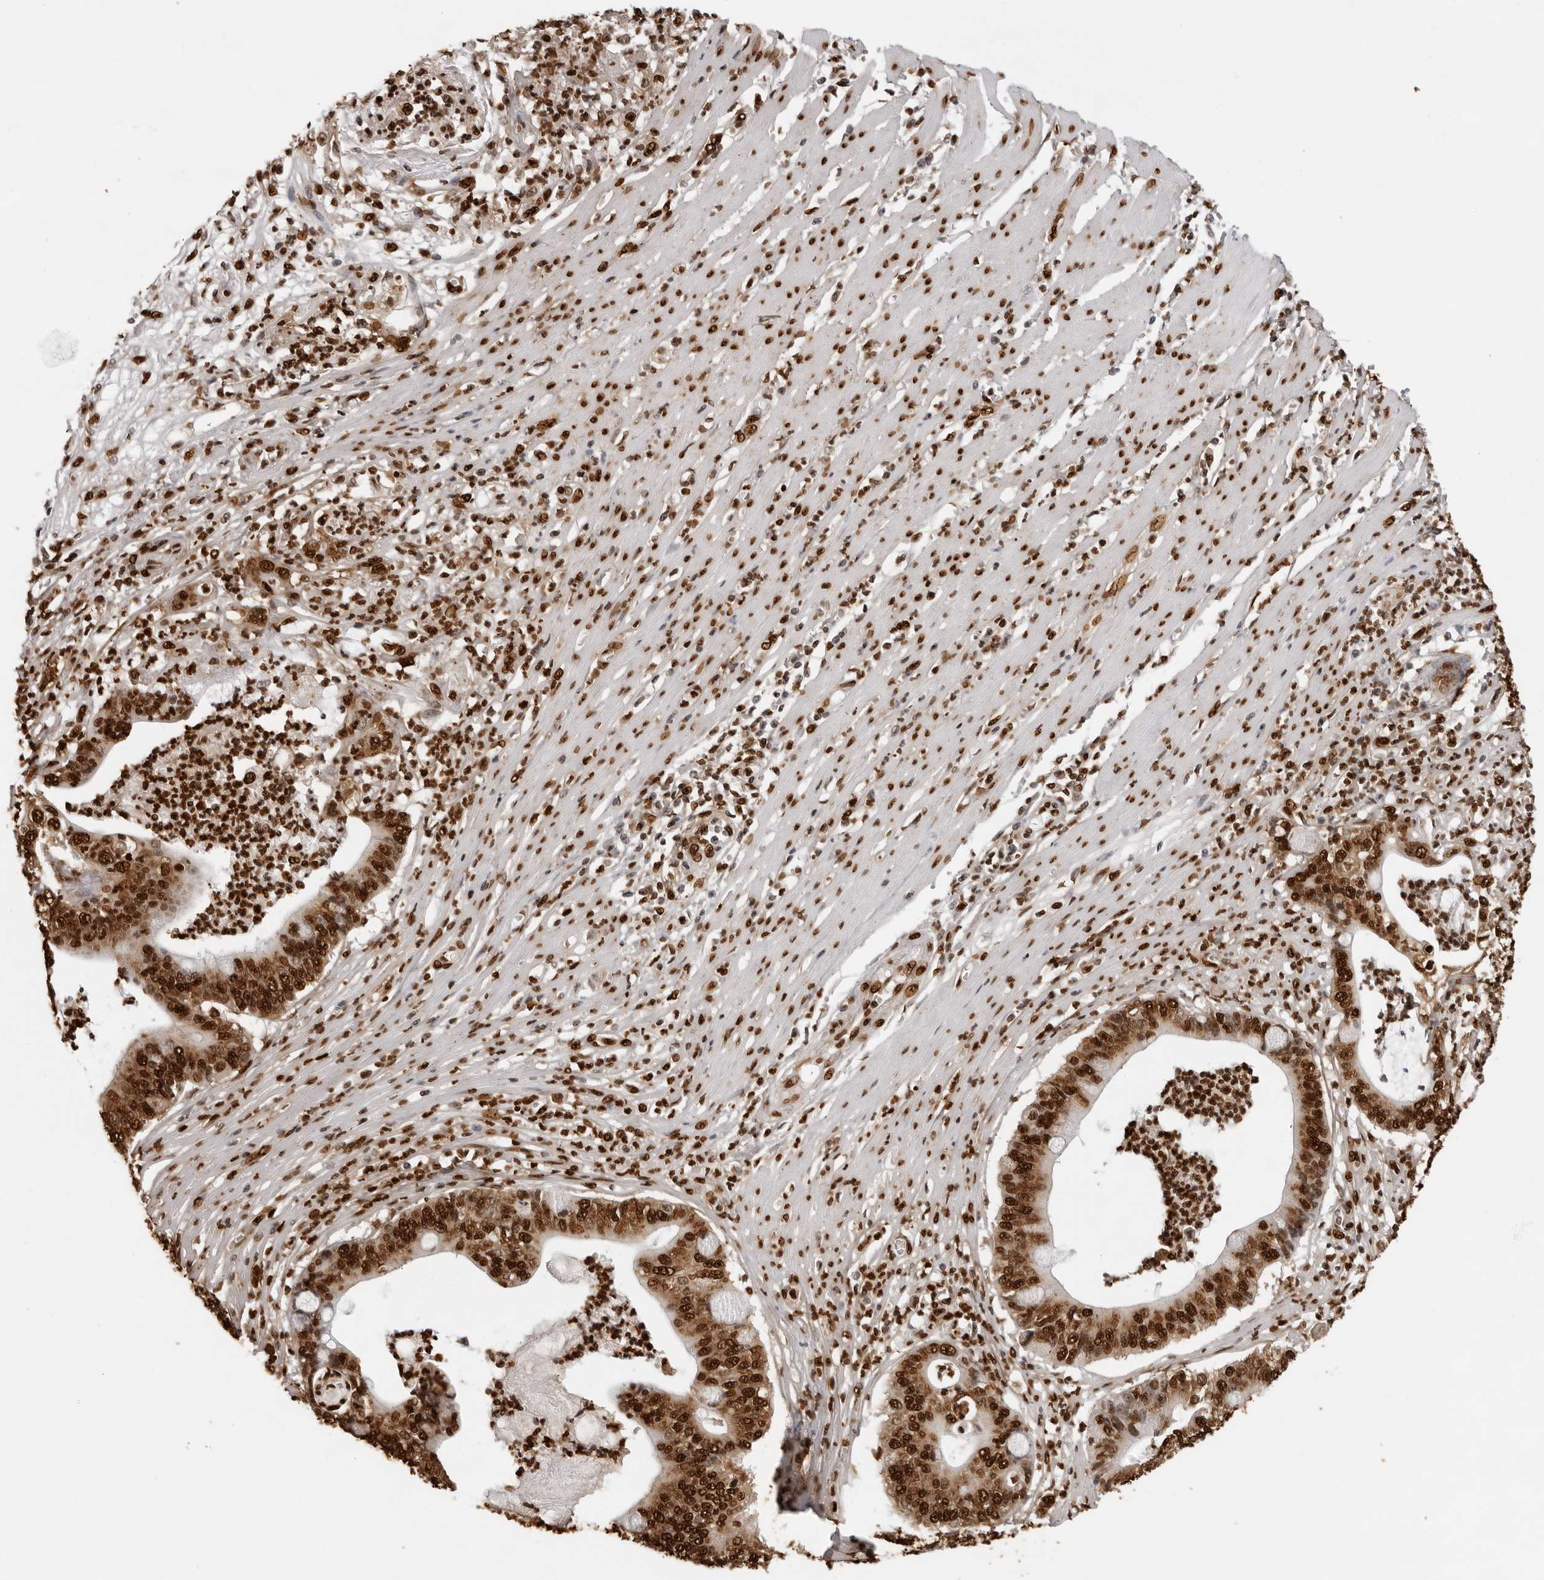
{"staining": {"intensity": "strong", "quantity": ">75%", "location": "cytoplasmic/membranous,nuclear"}, "tissue": "pancreatic cancer", "cell_type": "Tumor cells", "image_type": "cancer", "snomed": [{"axis": "morphology", "description": "Adenocarcinoma, NOS"}, {"axis": "topography", "description": "Pancreas"}], "caption": "A high amount of strong cytoplasmic/membranous and nuclear expression is appreciated in about >75% of tumor cells in pancreatic cancer tissue. (IHC, brightfield microscopy, high magnification).", "gene": "ZFP91", "patient": {"sex": "male", "age": 69}}